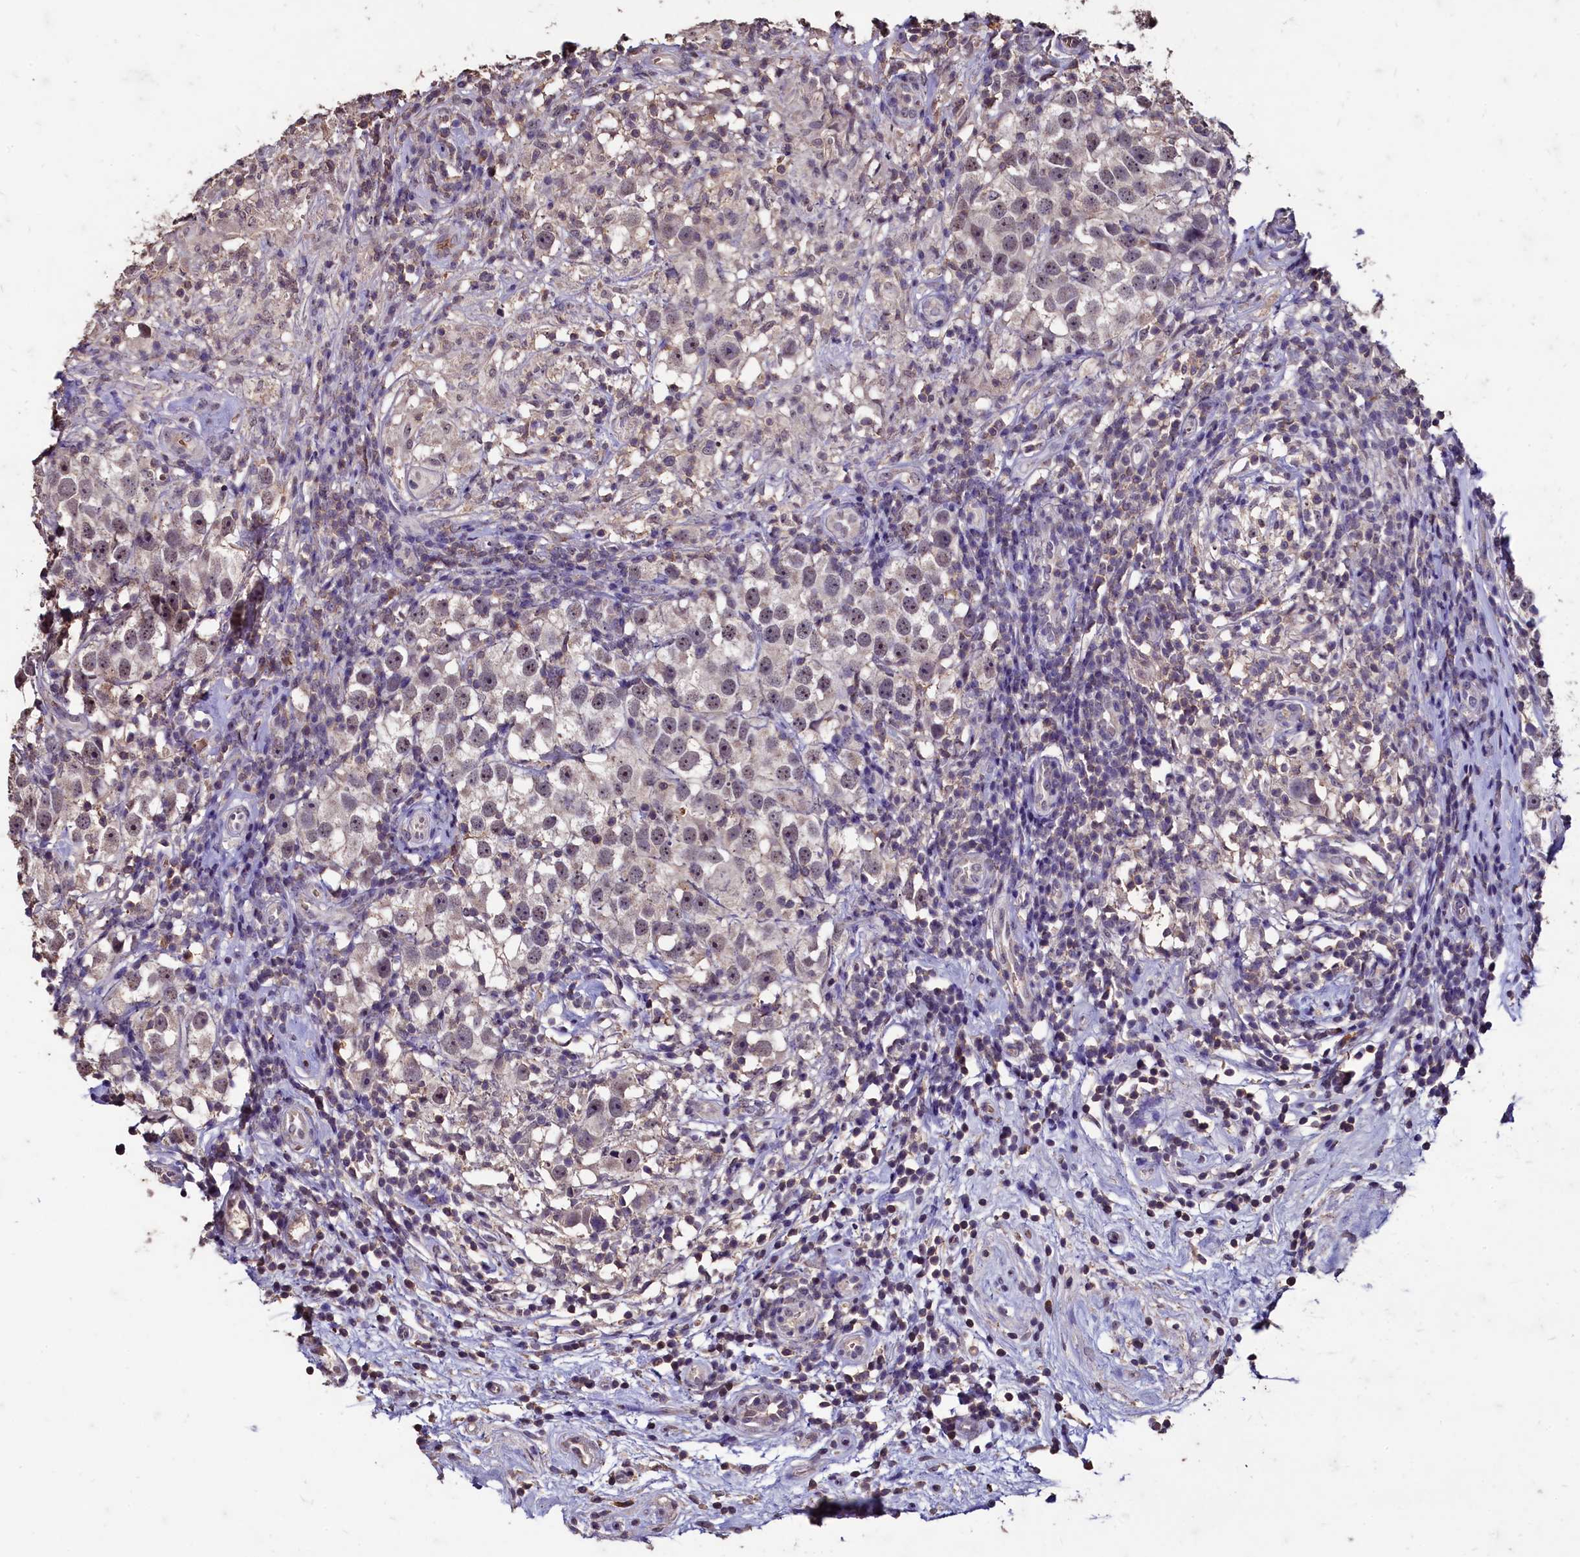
{"staining": {"intensity": "weak", "quantity": "<25%", "location": "nuclear"}, "tissue": "testis cancer", "cell_type": "Tumor cells", "image_type": "cancer", "snomed": [{"axis": "morphology", "description": "Seminoma, NOS"}, {"axis": "topography", "description": "Testis"}], "caption": "Tumor cells are negative for protein expression in human testis cancer. (Brightfield microscopy of DAB IHC at high magnification).", "gene": "CSTPP1", "patient": {"sex": "male", "age": 49}}